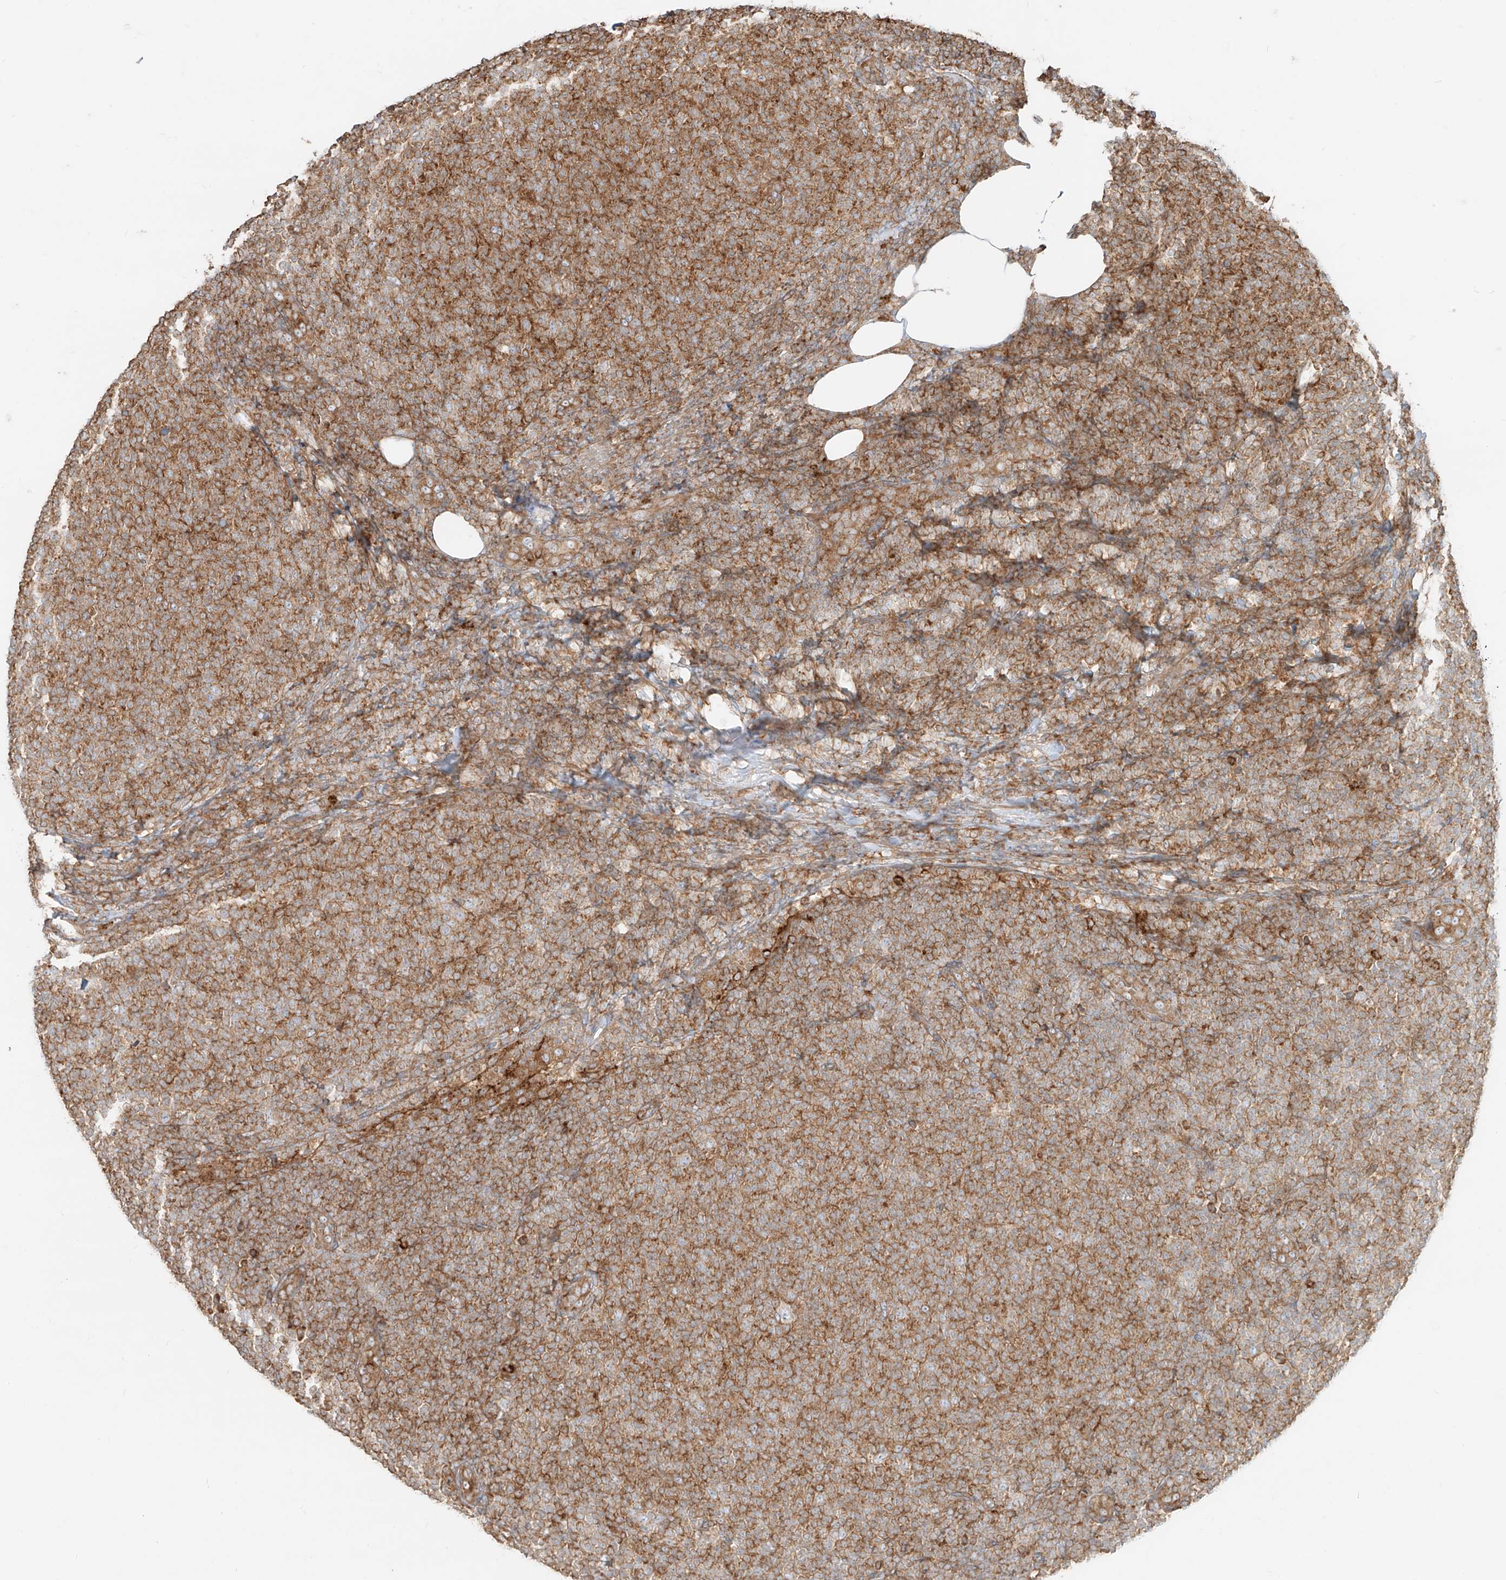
{"staining": {"intensity": "moderate", "quantity": ">75%", "location": "cytoplasmic/membranous"}, "tissue": "lymphoma", "cell_type": "Tumor cells", "image_type": "cancer", "snomed": [{"axis": "morphology", "description": "Malignant lymphoma, non-Hodgkin's type, Low grade"}, {"axis": "topography", "description": "Lymph node"}], "caption": "A high-resolution image shows immunohistochemistry (IHC) staining of malignant lymphoma, non-Hodgkin's type (low-grade), which shows moderate cytoplasmic/membranous positivity in approximately >75% of tumor cells.", "gene": "CCDC115", "patient": {"sex": "male", "age": 66}}